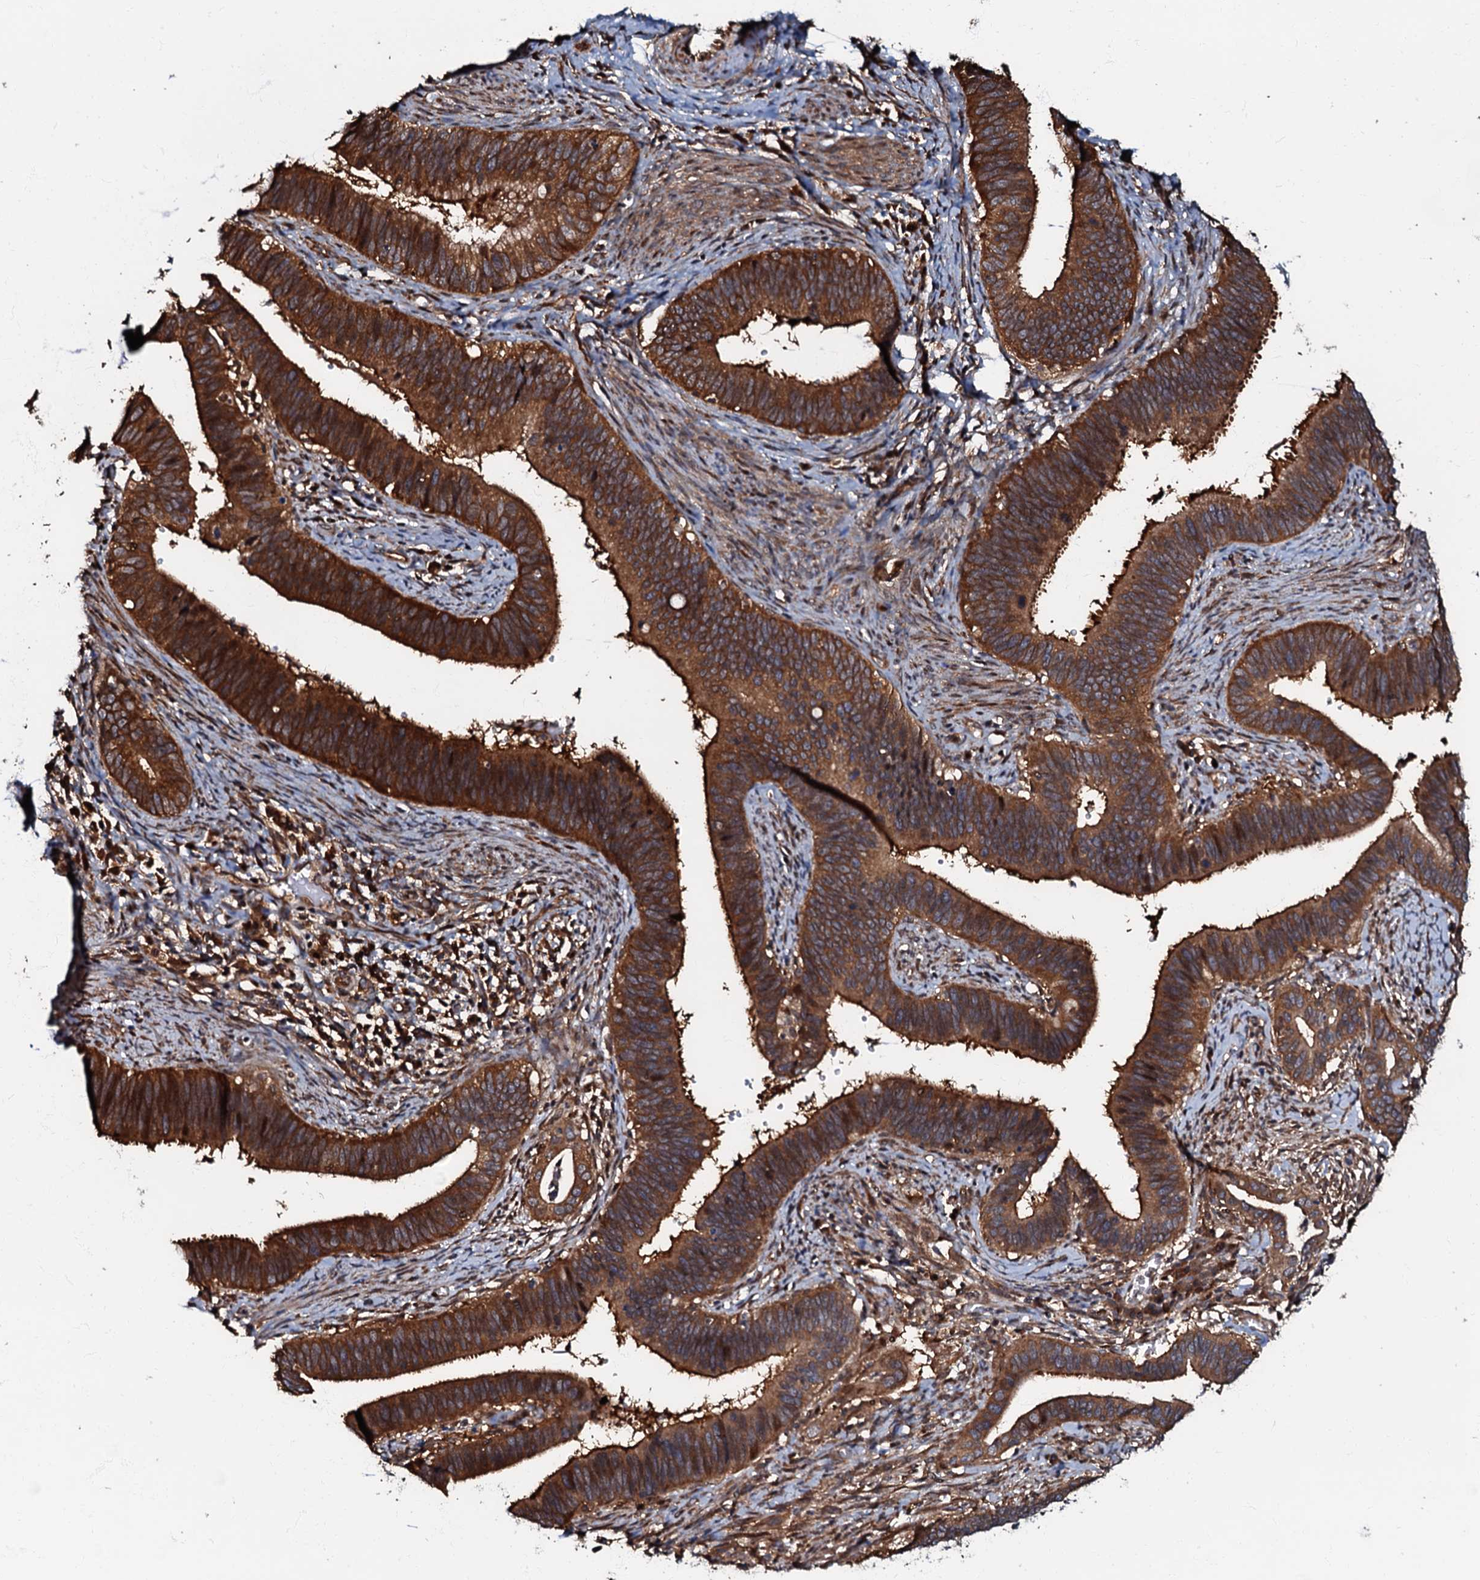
{"staining": {"intensity": "strong", "quantity": ">75%", "location": "cytoplasmic/membranous"}, "tissue": "cervical cancer", "cell_type": "Tumor cells", "image_type": "cancer", "snomed": [{"axis": "morphology", "description": "Adenocarcinoma, NOS"}, {"axis": "topography", "description": "Cervix"}], "caption": "IHC (DAB (3,3'-diaminobenzidine)) staining of cervical cancer (adenocarcinoma) demonstrates strong cytoplasmic/membranous protein expression in approximately >75% of tumor cells. (Brightfield microscopy of DAB IHC at high magnification).", "gene": "OSBP", "patient": {"sex": "female", "age": 42}}